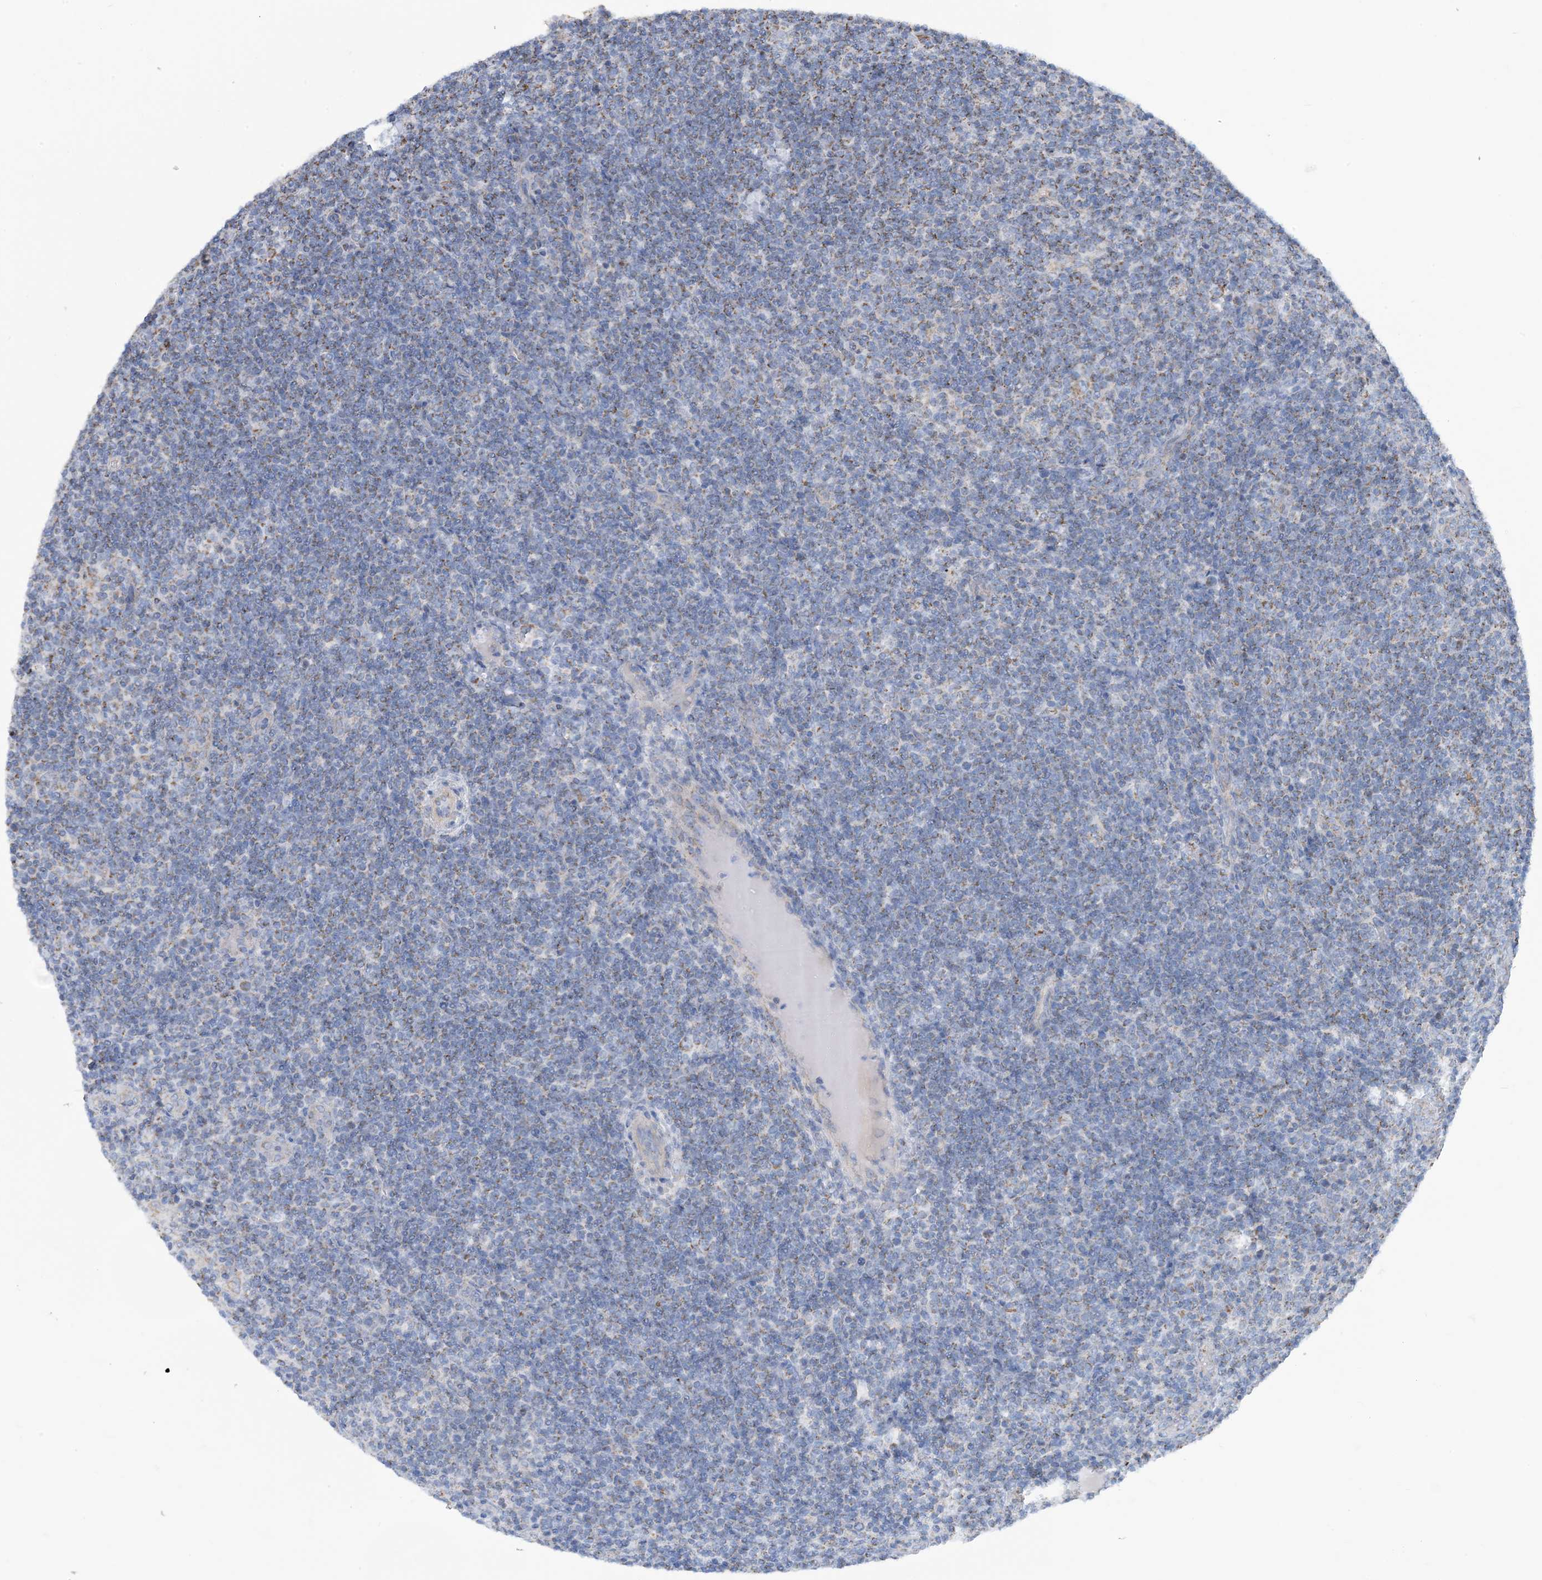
{"staining": {"intensity": "weak", "quantity": "<25%", "location": "cytoplasmic/membranous"}, "tissue": "lymphoma", "cell_type": "Tumor cells", "image_type": "cancer", "snomed": [{"axis": "morphology", "description": "Hodgkin's disease, NOS"}, {"axis": "topography", "description": "Lymph node"}], "caption": "The histopathology image displays no significant positivity in tumor cells of lymphoma. The staining is performed using DAB (3,3'-diaminobenzidine) brown chromogen with nuclei counter-stained in using hematoxylin.", "gene": "PHOSPHO2", "patient": {"sex": "female", "age": 57}}